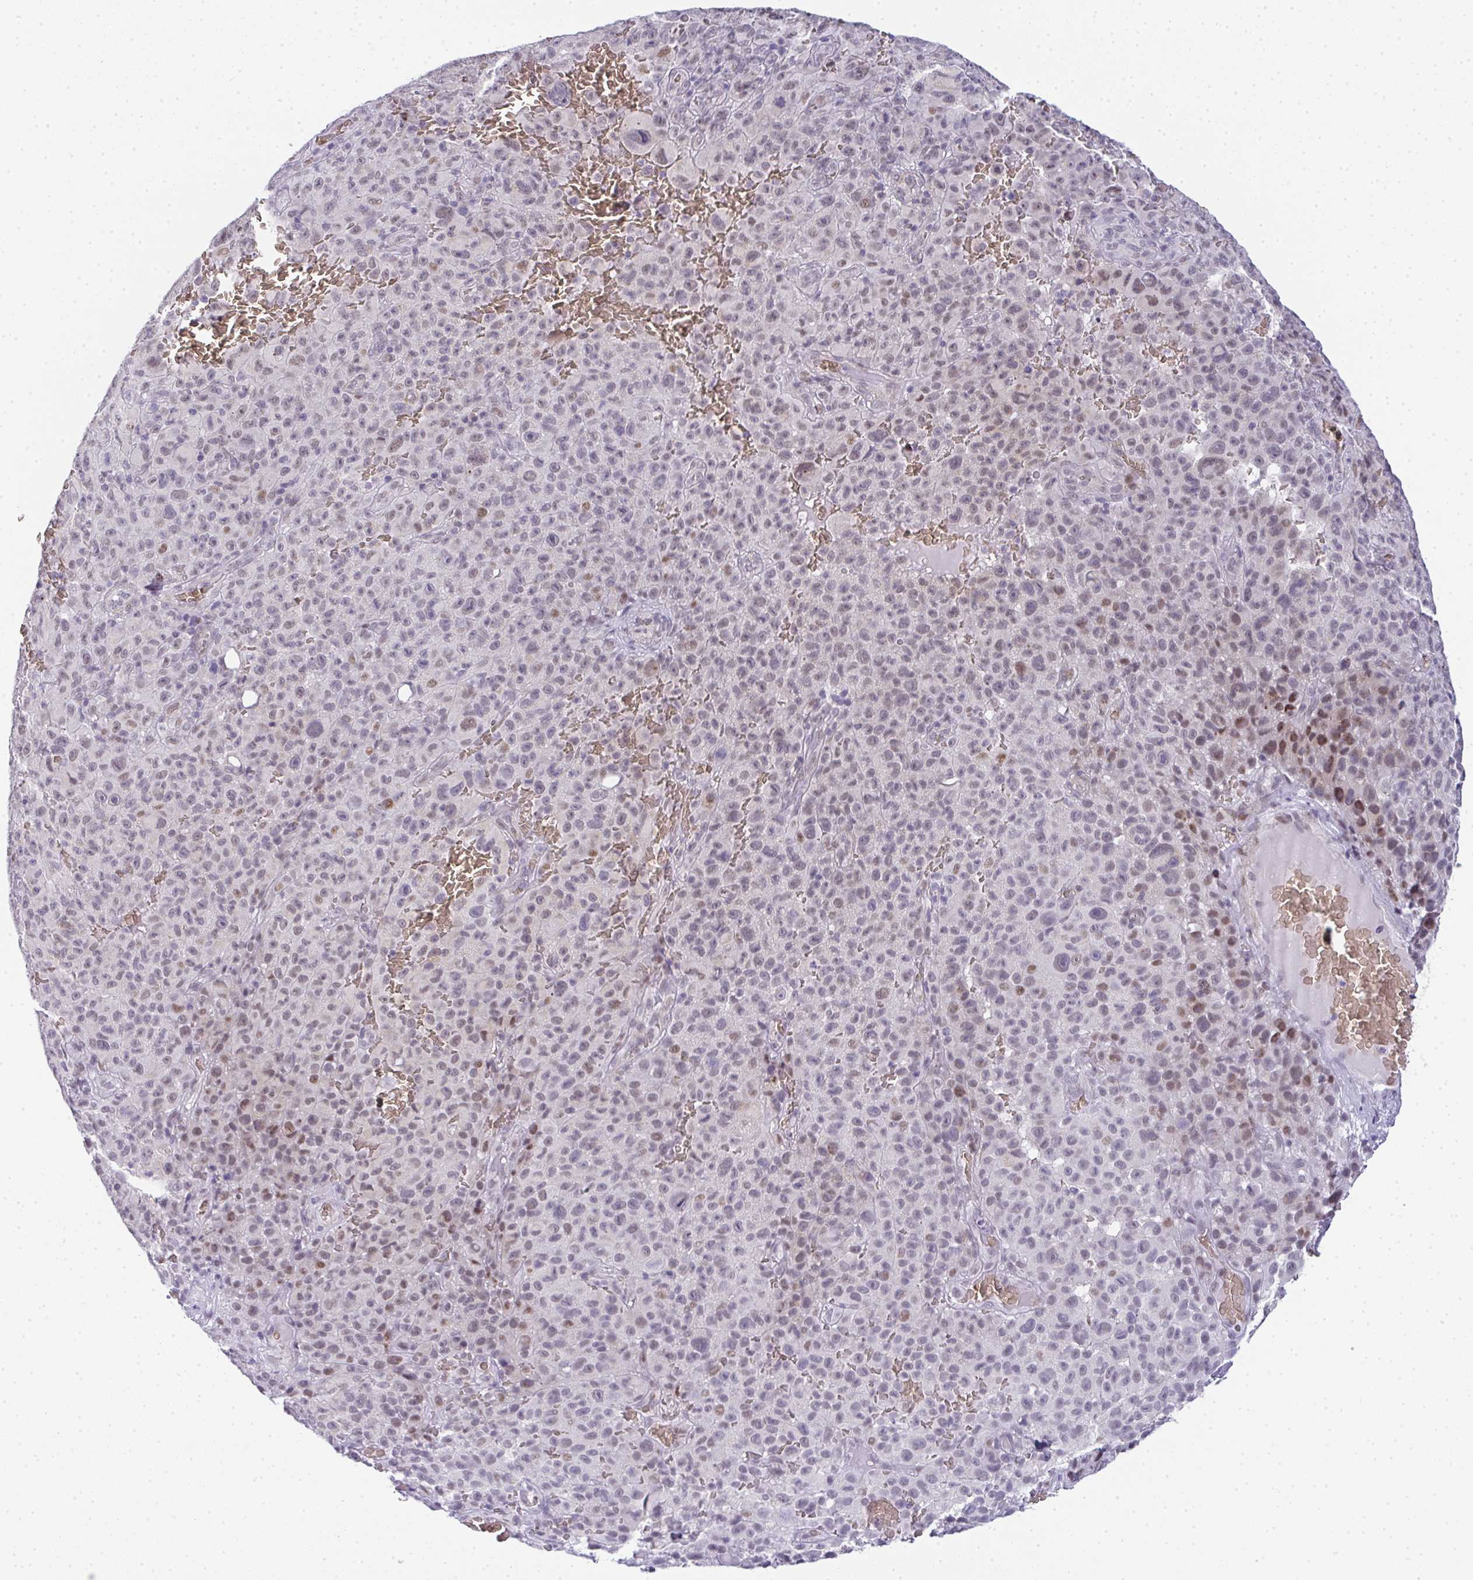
{"staining": {"intensity": "weak", "quantity": "<25%", "location": "nuclear"}, "tissue": "melanoma", "cell_type": "Tumor cells", "image_type": "cancer", "snomed": [{"axis": "morphology", "description": "Malignant melanoma, NOS"}, {"axis": "topography", "description": "Skin"}], "caption": "Tumor cells are negative for brown protein staining in melanoma.", "gene": "TNMD", "patient": {"sex": "female", "age": 82}}